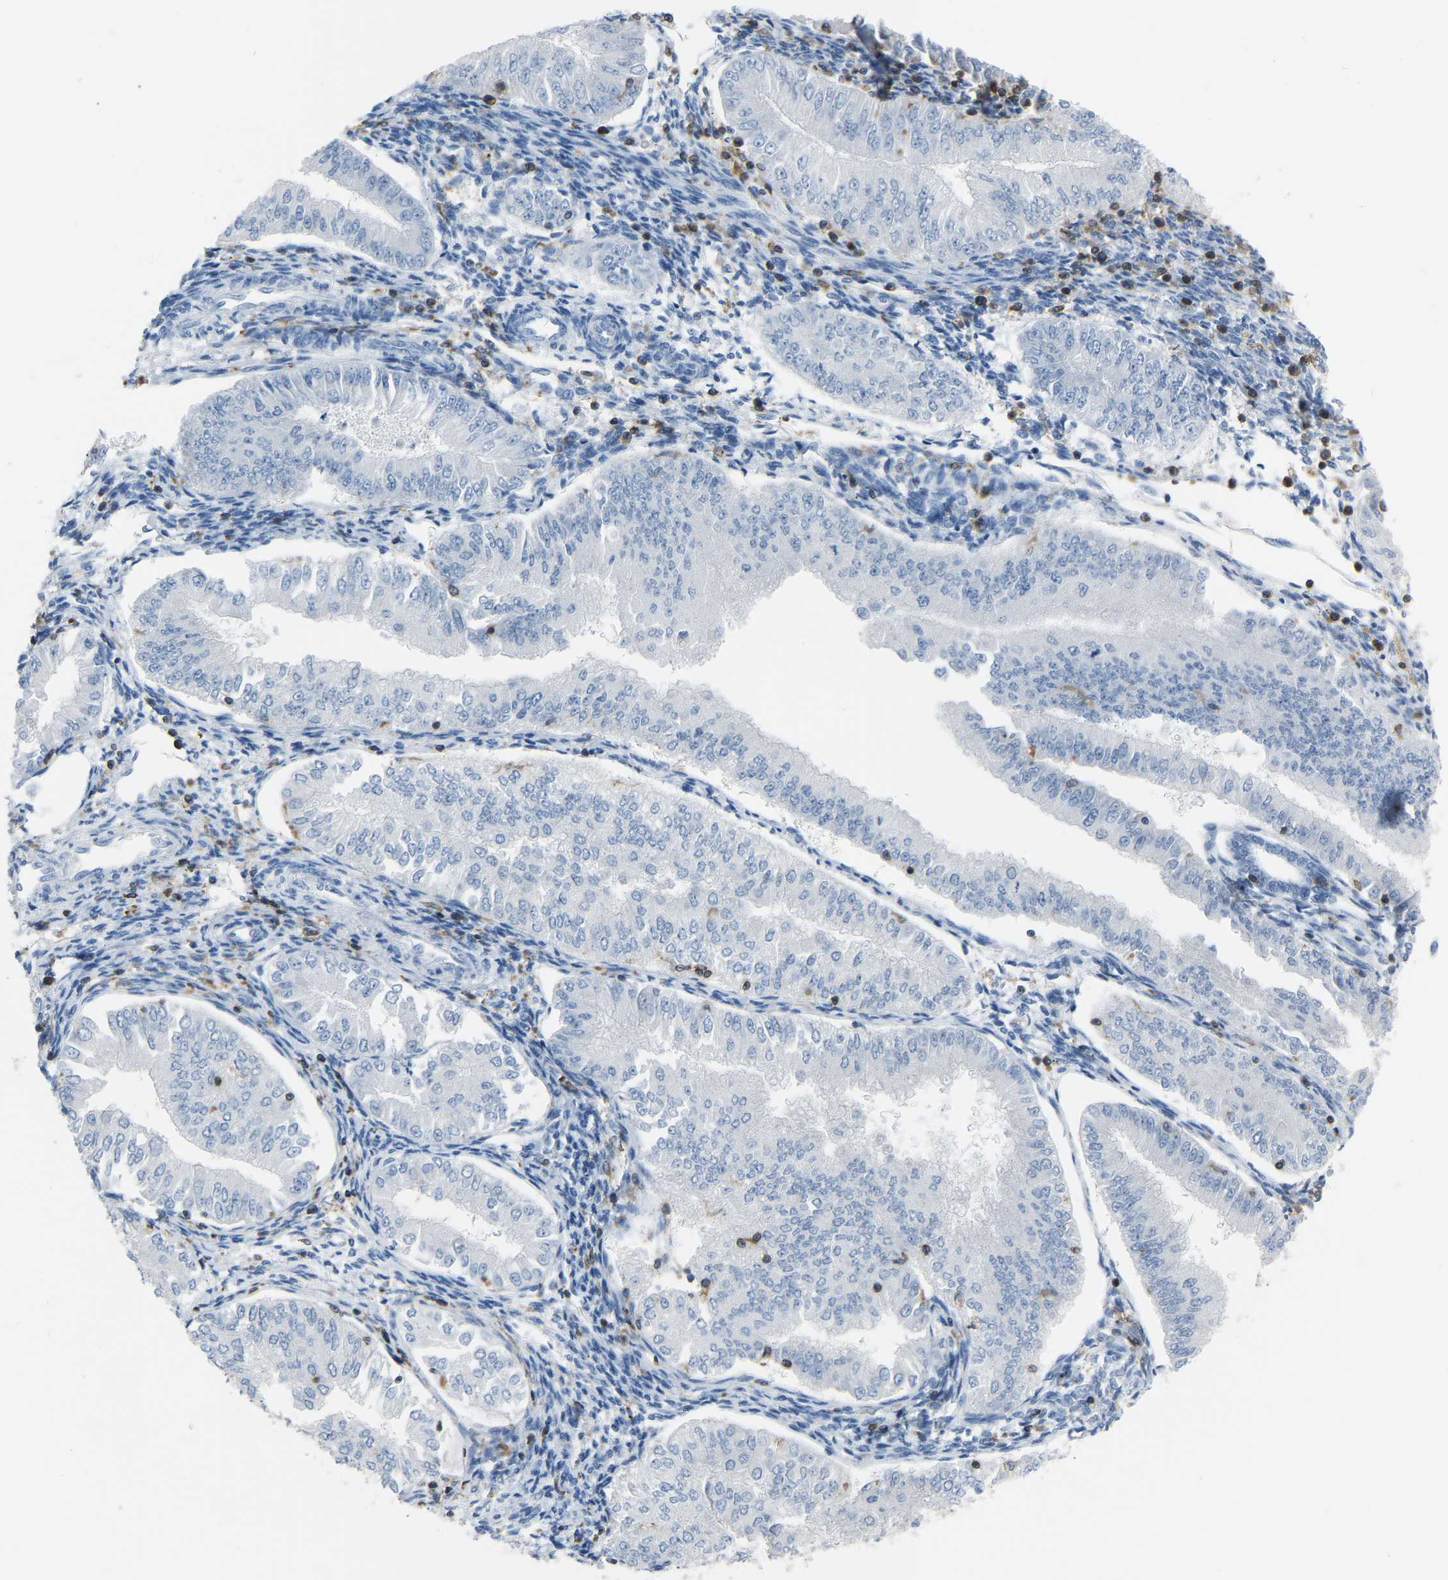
{"staining": {"intensity": "negative", "quantity": "none", "location": "none"}, "tissue": "endometrial cancer", "cell_type": "Tumor cells", "image_type": "cancer", "snomed": [{"axis": "morphology", "description": "Normal tissue, NOS"}, {"axis": "morphology", "description": "Adenocarcinoma, NOS"}, {"axis": "topography", "description": "Endometrium"}], "caption": "The immunohistochemistry photomicrograph has no significant staining in tumor cells of endometrial adenocarcinoma tissue.", "gene": "ARHGAP45", "patient": {"sex": "female", "age": 53}}